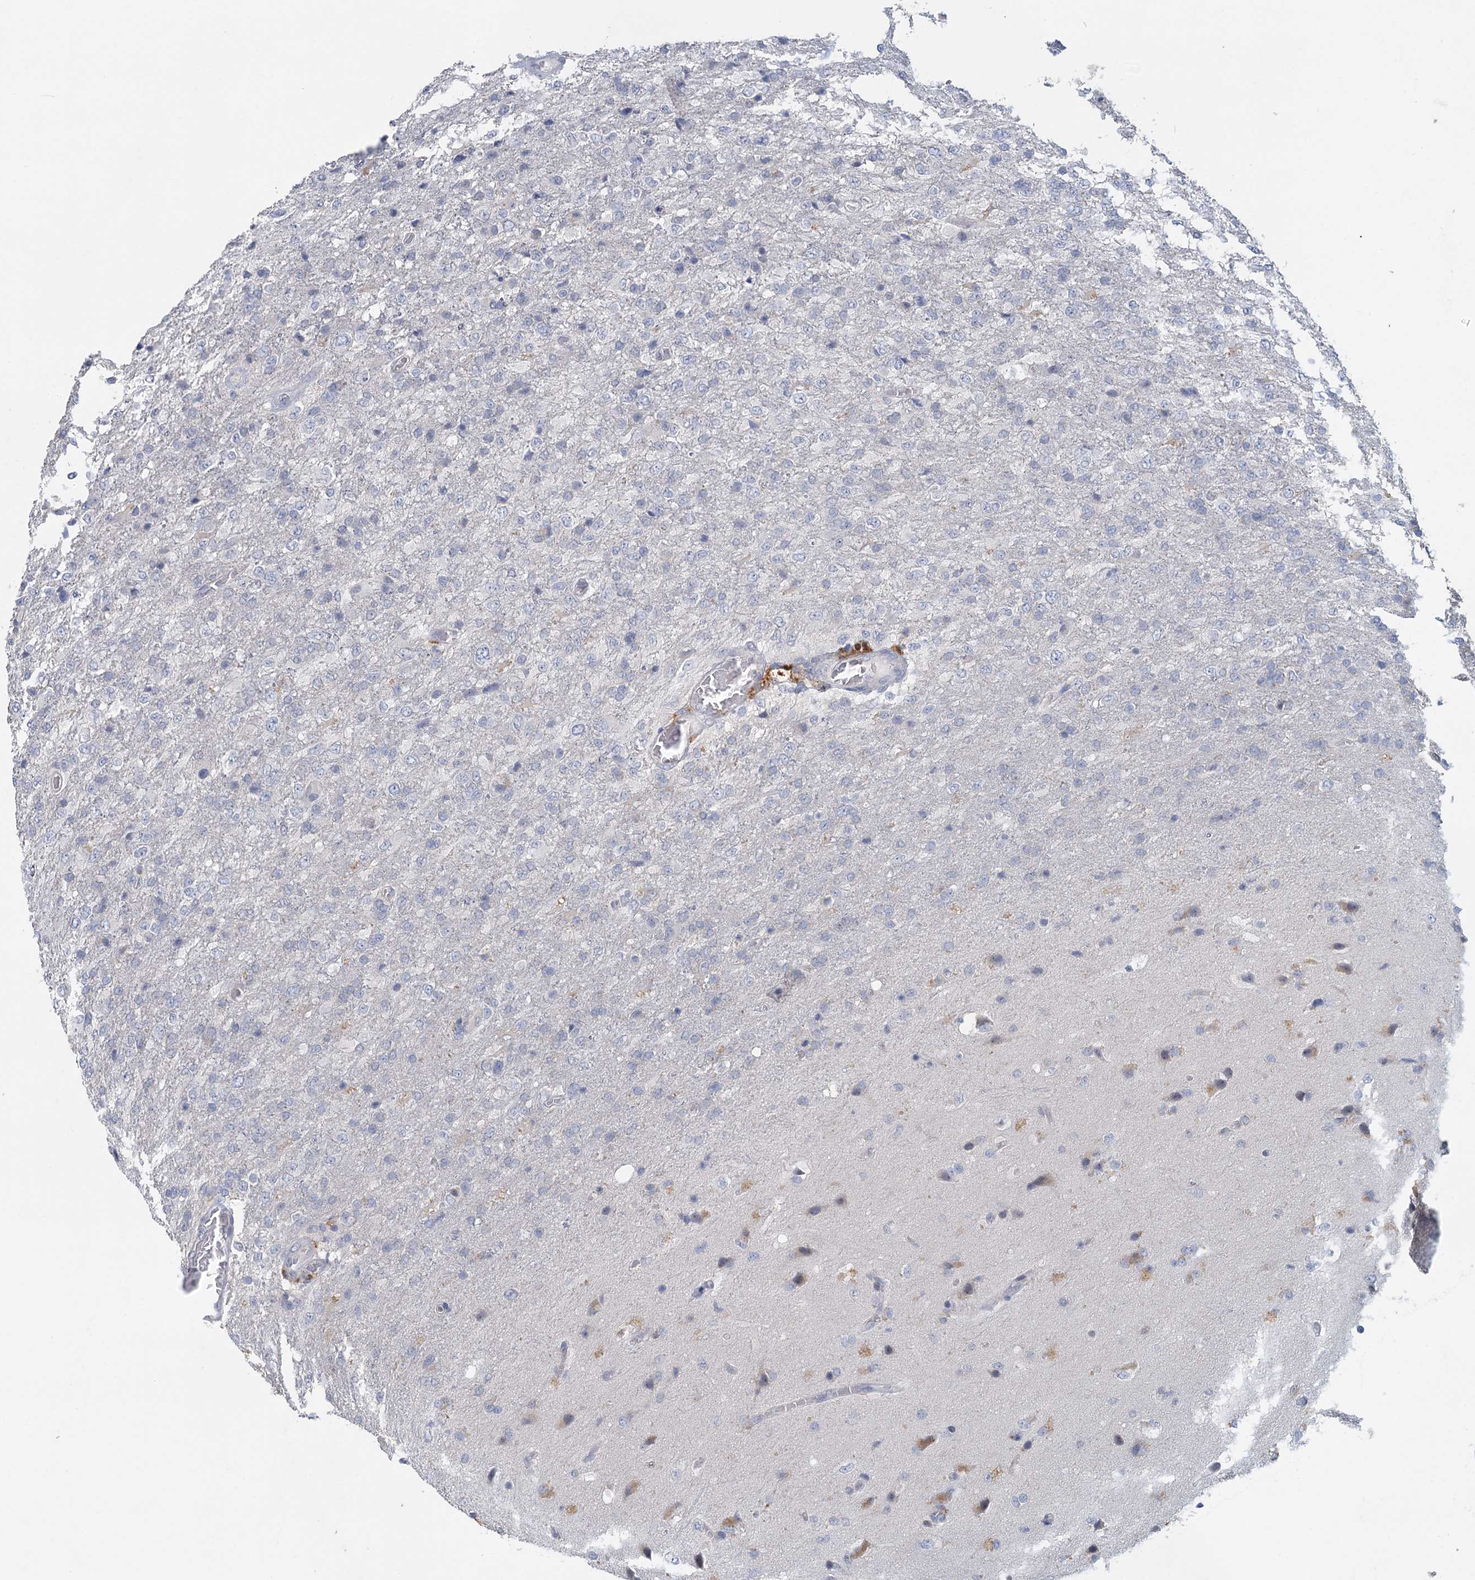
{"staining": {"intensity": "negative", "quantity": "none", "location": "none"}, "tissue": "glioma", "cell_type": "Tumor cells", "image_type": "cancer", "snomed": [{"axis": "morphology", "description": "Glioma, malignant, High grade"}, {"axis": "topography", "description": "Brain"}], "caption": "IHC of human glioma demonstrates no positivity in tumor cells.", "gene": "MYO7B", "patient": {"sex": "female", "age": 74}}